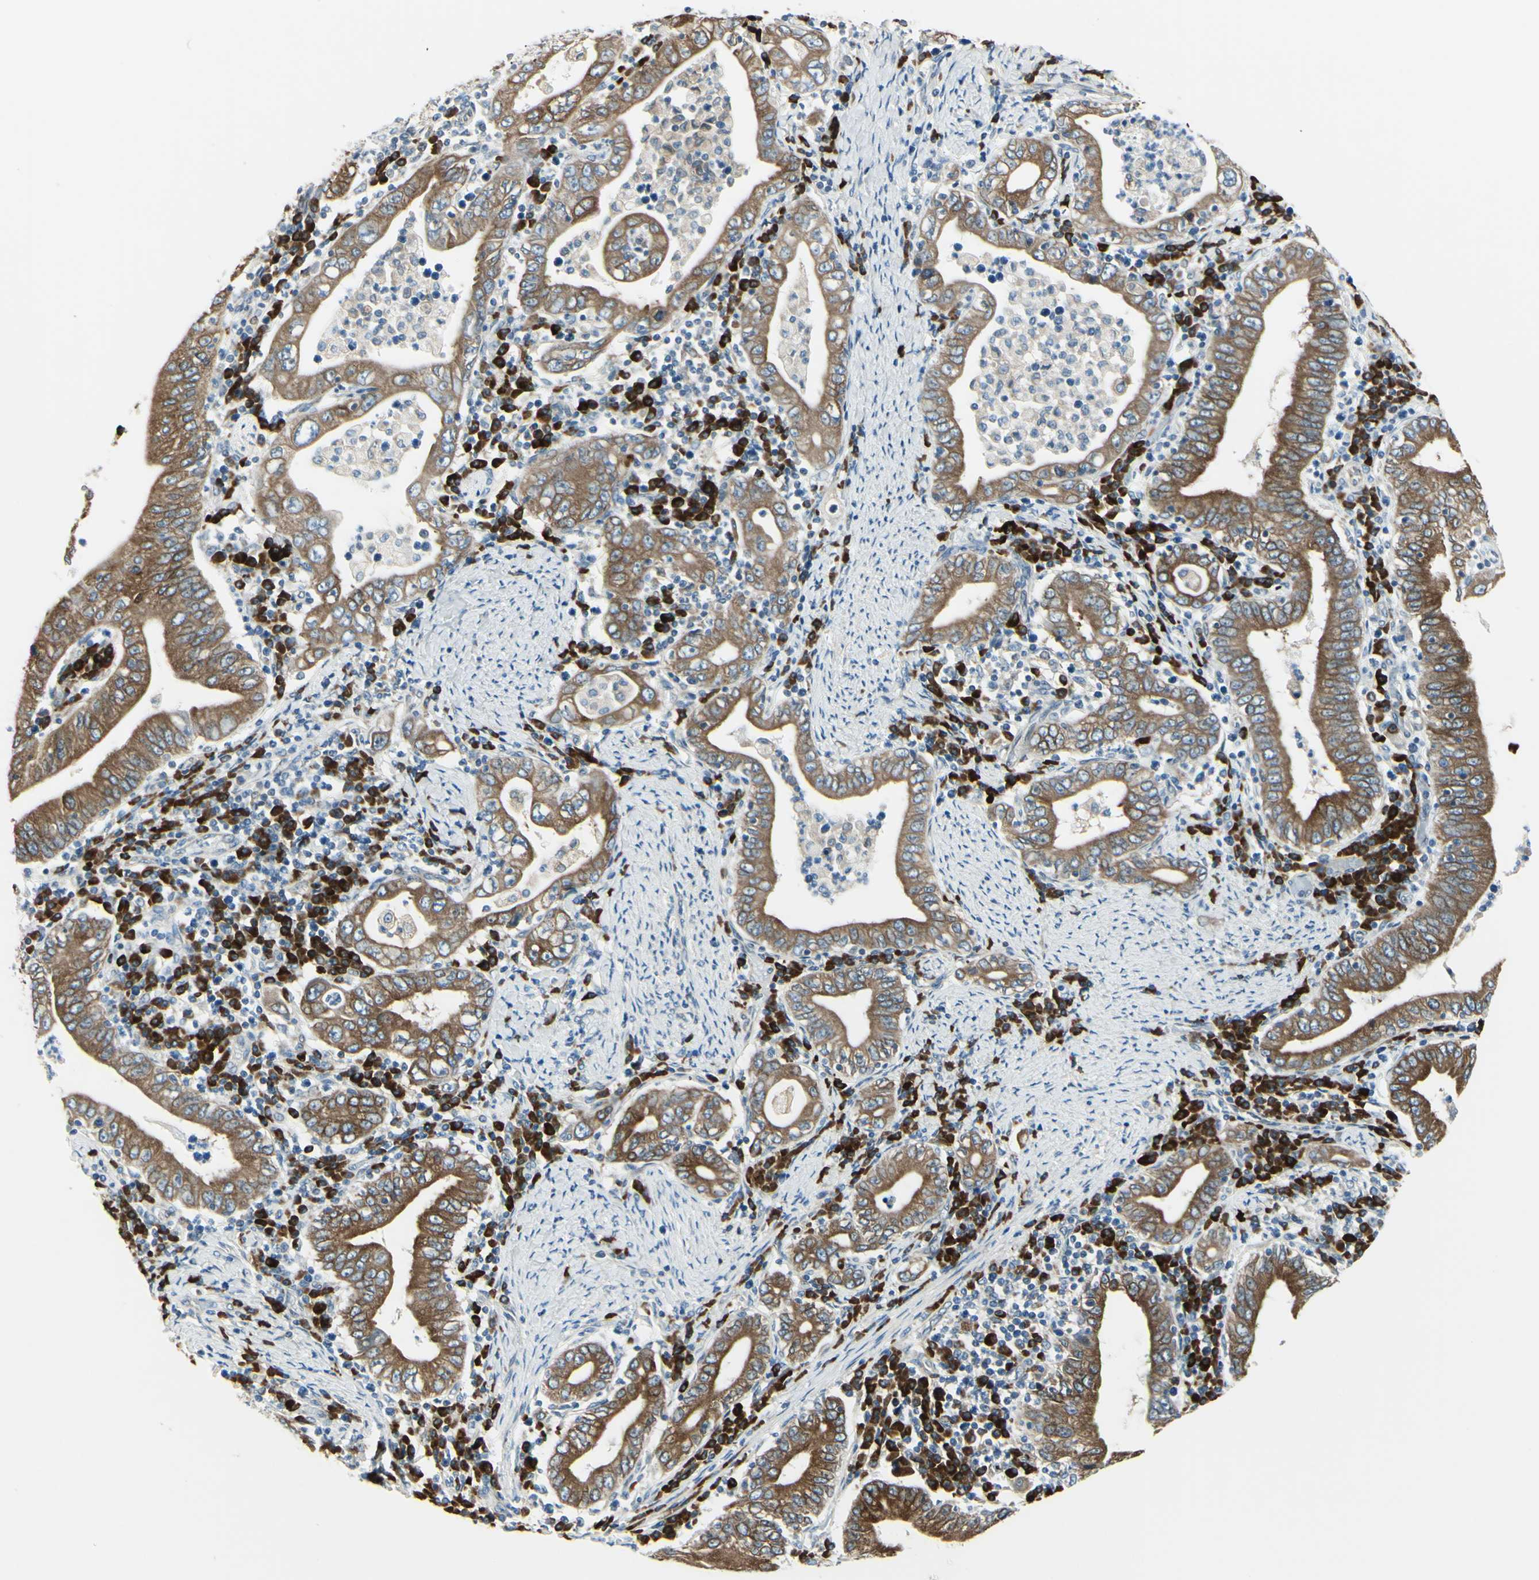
{"staining": {"intensity": "strong", "quantity": ">75%", "location": "cytoplasmic/membranous"}, "tissue": "stomach cancer", "cell_type": "Tumor cells", "image_type": "cancer", "snomed": [{"axis": "morphology", "description": "Normal tissue, NOS"}, {"axis": "morphology", "description": "Adenocarcinoma, NOS"}, {"axis": "topography", "description": "Esophagus"}, {"axis": "topography", "description": "Stomach, upper"}, {"axis": "topography", "description": "Peripheral nerve tissue"}], "caption": "DAB immunohistochemical staining of human stomach cancer (adenocarcinoma) displays strong cytoplasmic/membranous protein expression in about >75% of tumor cells.", "gene": "SELENOS", "patient": {"sex": "male", "age": 62}}